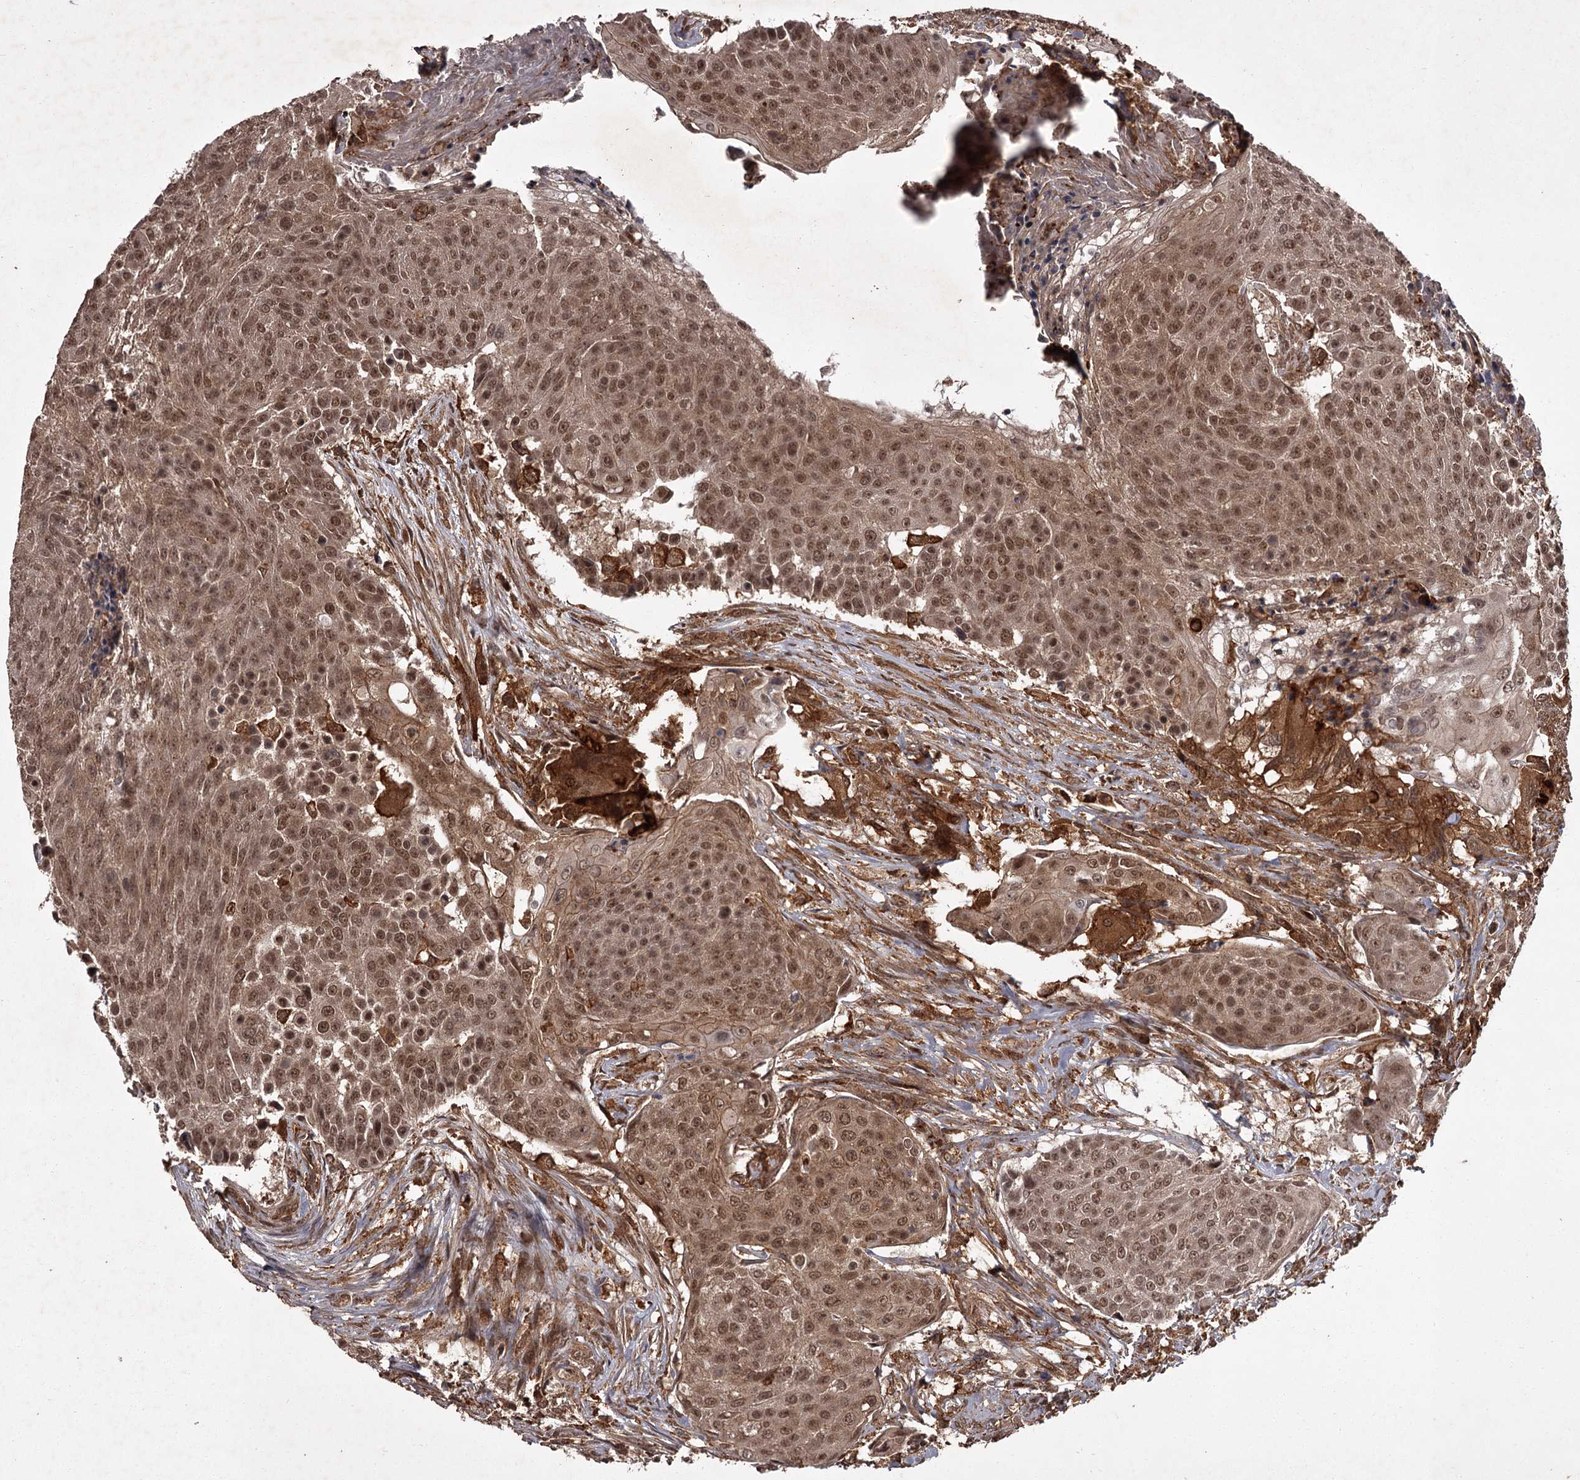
{"staining": {"intensity": "moderate", "quantity": ">75%", "location": "cytoplasmic/membranous,nuclear"}, "tissue": "urothelial cancer", "cell_type": "Tumor cells", "image_type": "cancer", "snomed": [{"axis": "morphology", "description": "Urothelial carcinoma, High grade"}, {"axis": "topography", "description": "Urinary bladder"}], "caption": "A histopathology image of high-grade urothelial carcinoma stained for a protein demonstrates moderate cytoplasmic/membranous and nuclear brown staining in tumor cells.", "gene": "TBC1D23", "patient": {"sex": "female", "age": 63}}